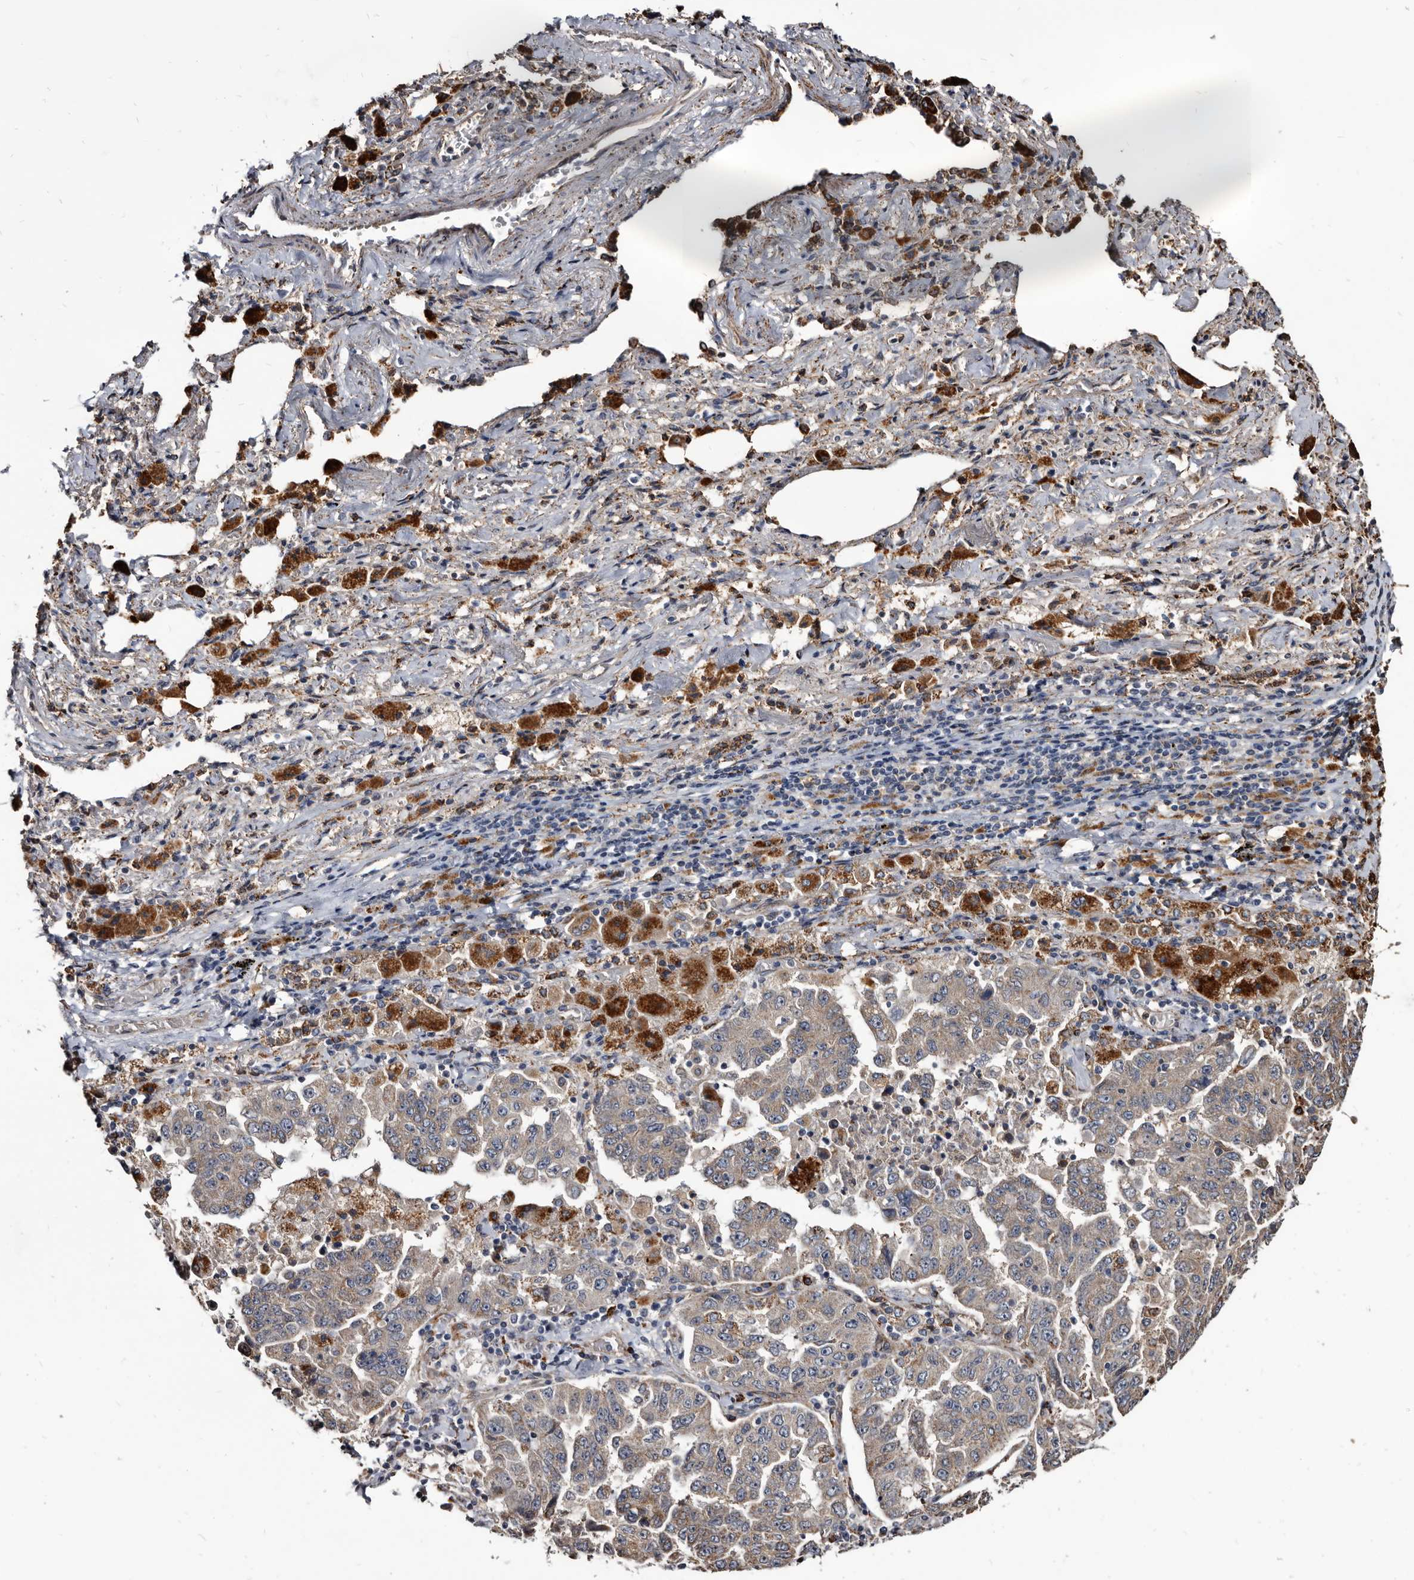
{"staining": {"intensity": "weak", "quantity": "<25%", "location": "cytoplasmic/membranous"}, "tissue": "lung cancer", "cell_type": "Tumor cells", "image_type": "cancer", "snomed": [{"axis": "morphology", "description": "Adenocarcinoma, NOS"}, {"axis": "topography", "description": "Lung"}], "caption": "Tumor cells show no significant expression in lung cancer (adenocarcinoma).", "gene": "CTSA", "patient": {"sex": "female", "age": 51}}